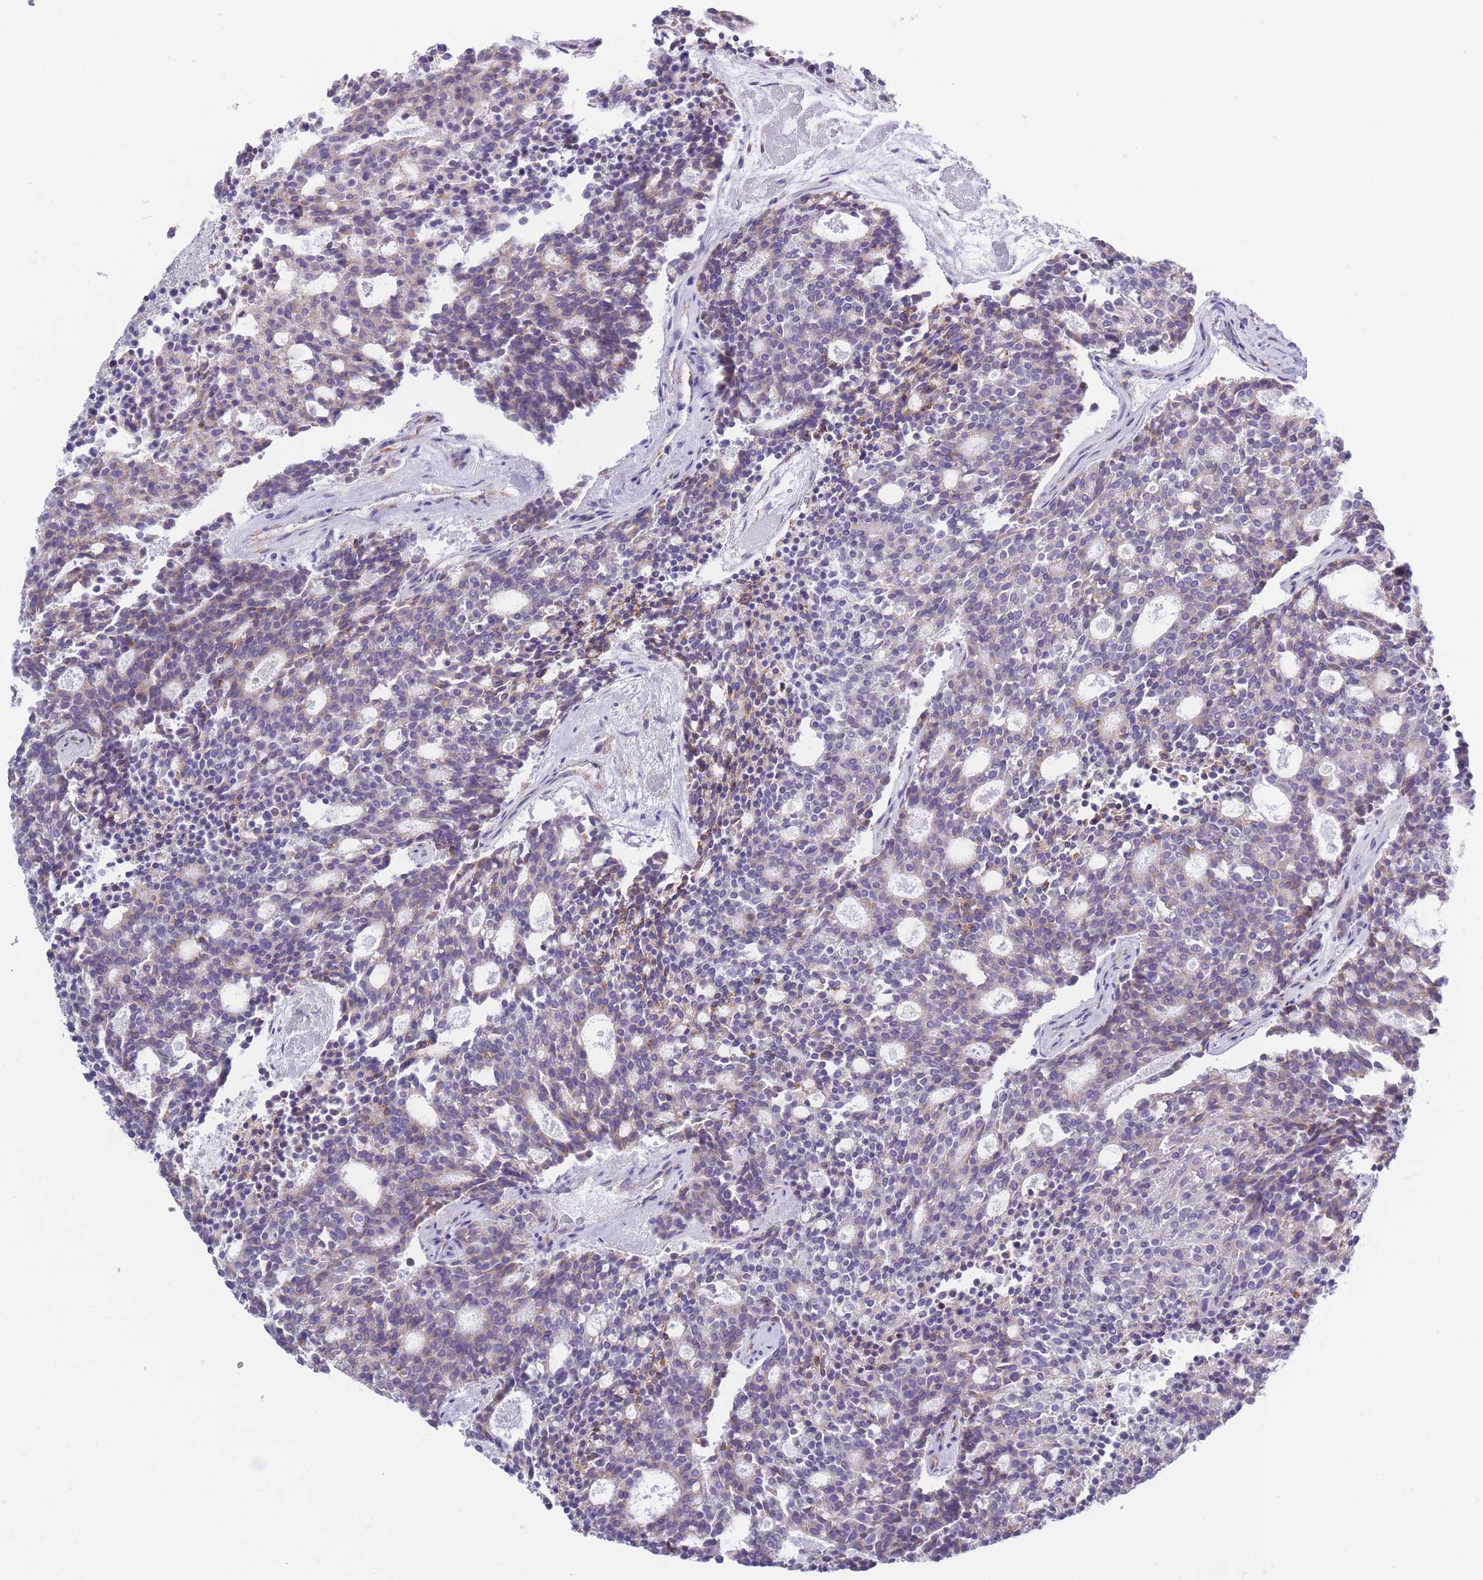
{"staining": {"intensity": "negative", "quantity": "none", "location": "none"}, "tissue": "carcinoid", "cell_type": "Tumor cells", "image_type": "cancer", "snomed": [{"axis": "morphology", "description": "Carcinoid, malignant, NOS"}, {"axis": "topography", "description": "Pancreas"}], "caption": "Immunohistochemistry micrograph of carcinoid stained for a protein (brown), which demonstrates no expression in tumor cells.", "gene": "XKR8", "patient": {"sex": "female", "age": 54}}